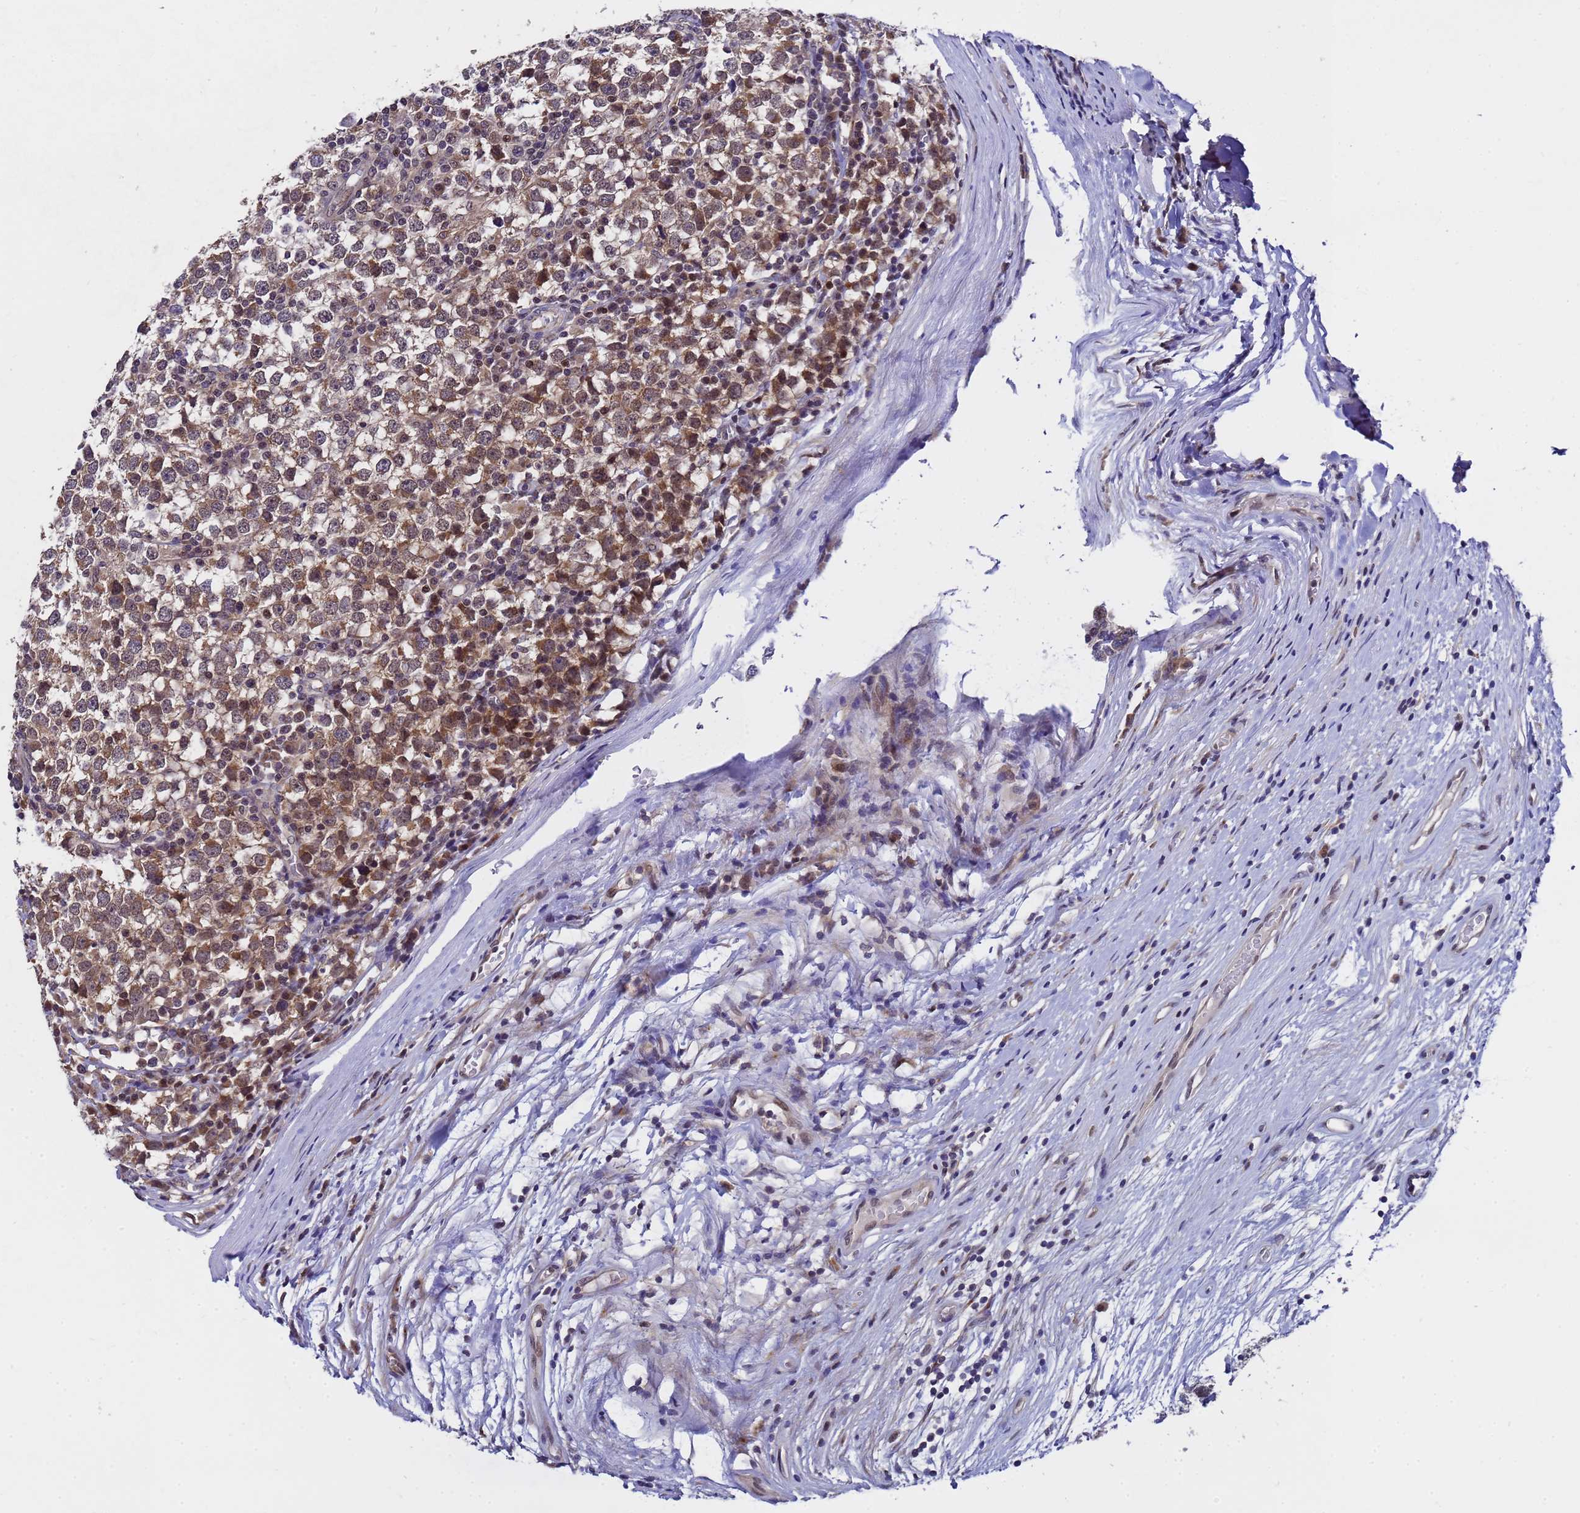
{"staining": {"intensity": "moderate", "quantity": ">75%", "location": "cytoplasmic/membranous"}, "tissue": "testis cancer", "cell_type": "Tumor cells", "image_type": "cancer", "snomed": [{"axis": "morphology", "description": "Seminoma, NOS"}, {"axis": "topography", "description": "Testis"}], "caption": "The image demonstrates a brown stain indicating the presence of a protein in the cytoplasmic/membranous of tumor cells in testis cancer.", "gene": "ANAPC13", "patient": {"sex": "male", "age": 65}}